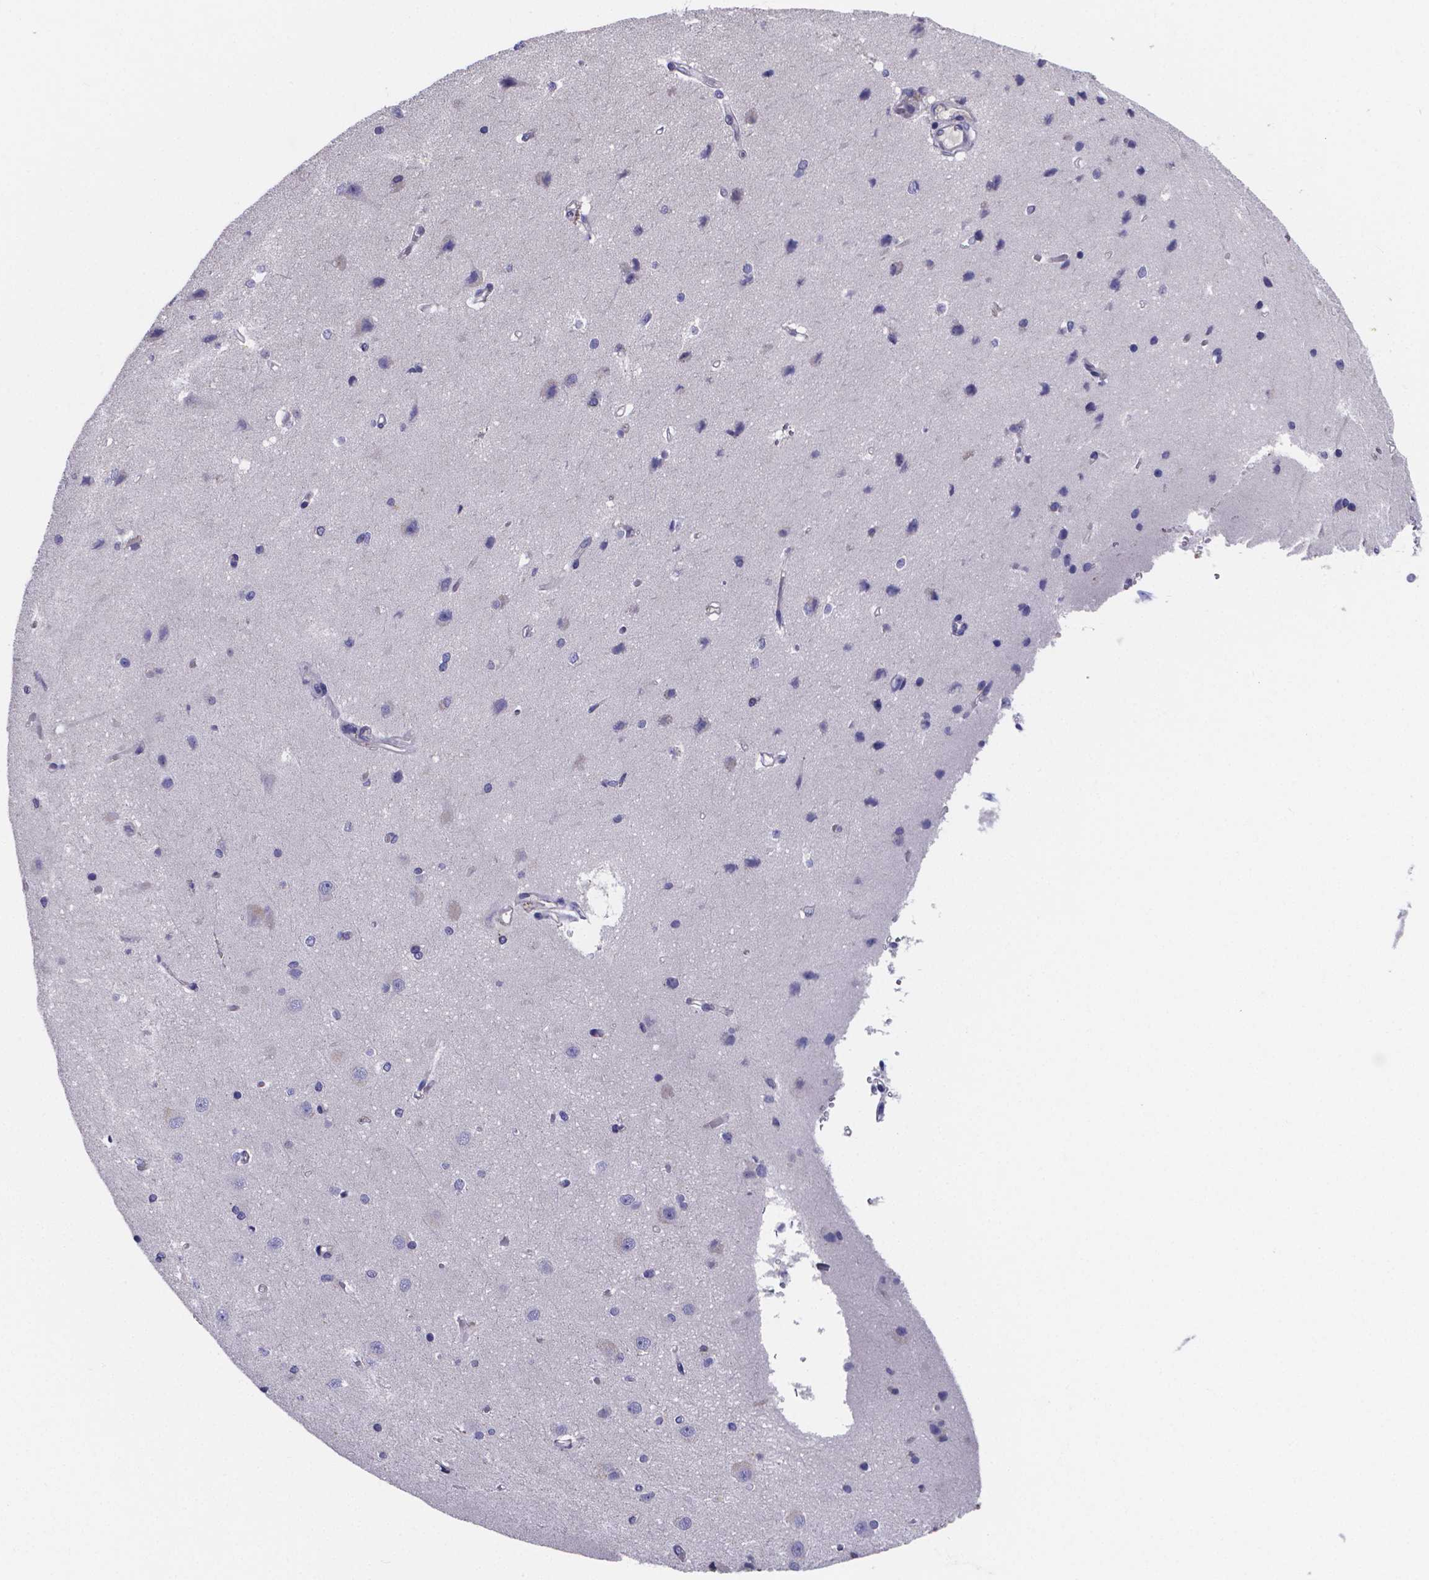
{"staining": {"intensity": "negative", "quantity": "none", "location": "none"}, "tissue": "cerebral cortex", "cell_type": "Endothelial cells", "image_type": "normal", "snomed": [{"axis": "morphology", "description": "Normal tissue, NOS"}, {"axis": "topography", "description": "Cerebral cortex"}], "caption": "Human cerebral cortex stained for a protein using IHC exhibits no positivity in endothelial cells.", "gene": "SFRP4", "patient": {"sex": "male", "age": 37}}